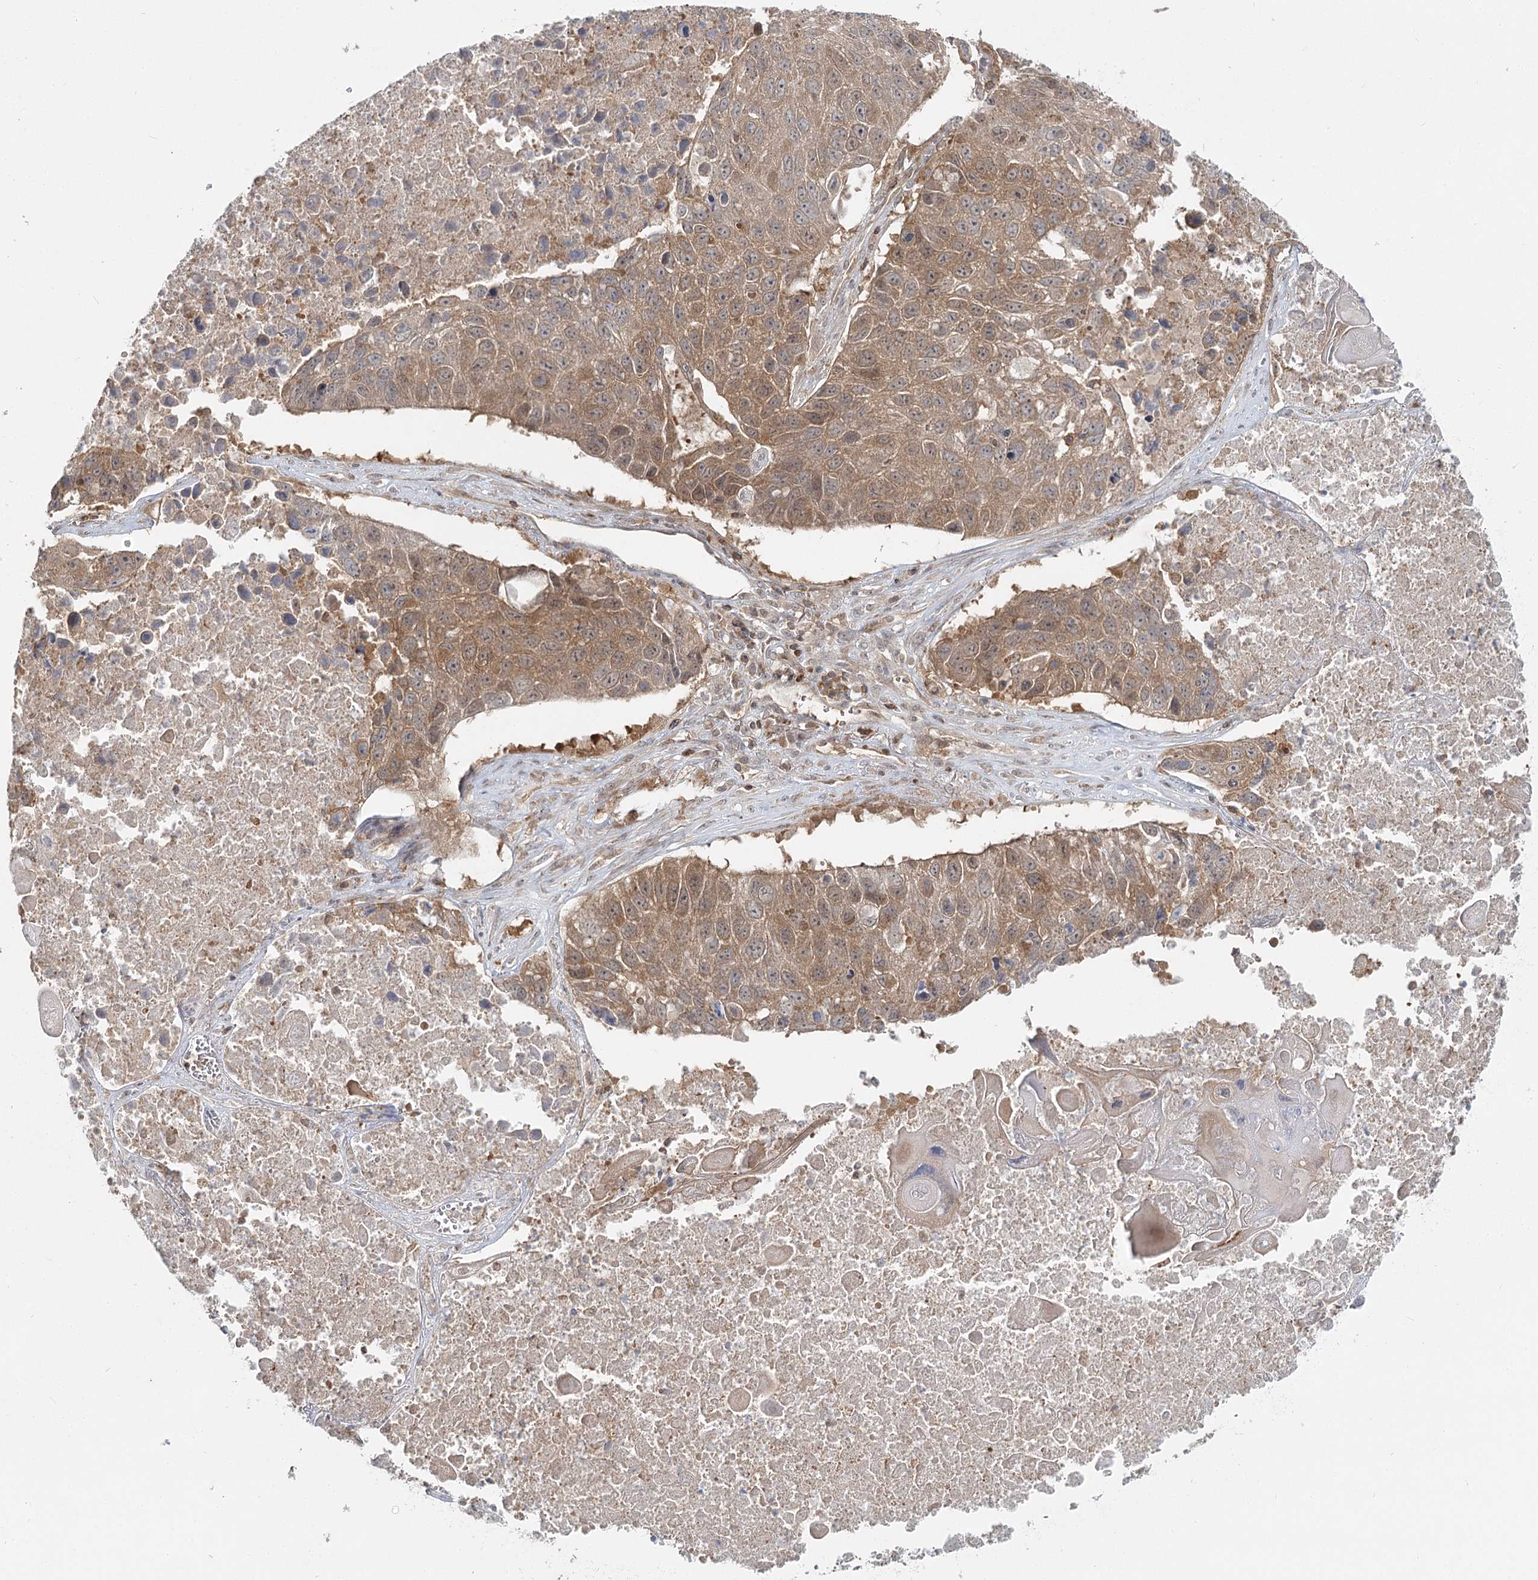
{"staining": {"intensity": "moderate", "quantity": ">75%", "location": "cytoplasmic/membranous"}, "tissue": "lung cancer", "cell_type": "Tumor cells", "image_type": "cancer", "snomed": [{"axis": "morphology", "description": "Squamous cell carcinoma, NOS"}, {"axis": "topography", "description": "Lung"}], "caption": "Immunohistochemical staining of lung squamous cell carcinoma displays moderate cytoplasmic/membranous protein staining in approximately >75% of tumor cells. (DAB = brown stain, brightfield microscopy at high magnification).", "gene": "FAM120B", "patient": {"sex": "male", "age": 61}}